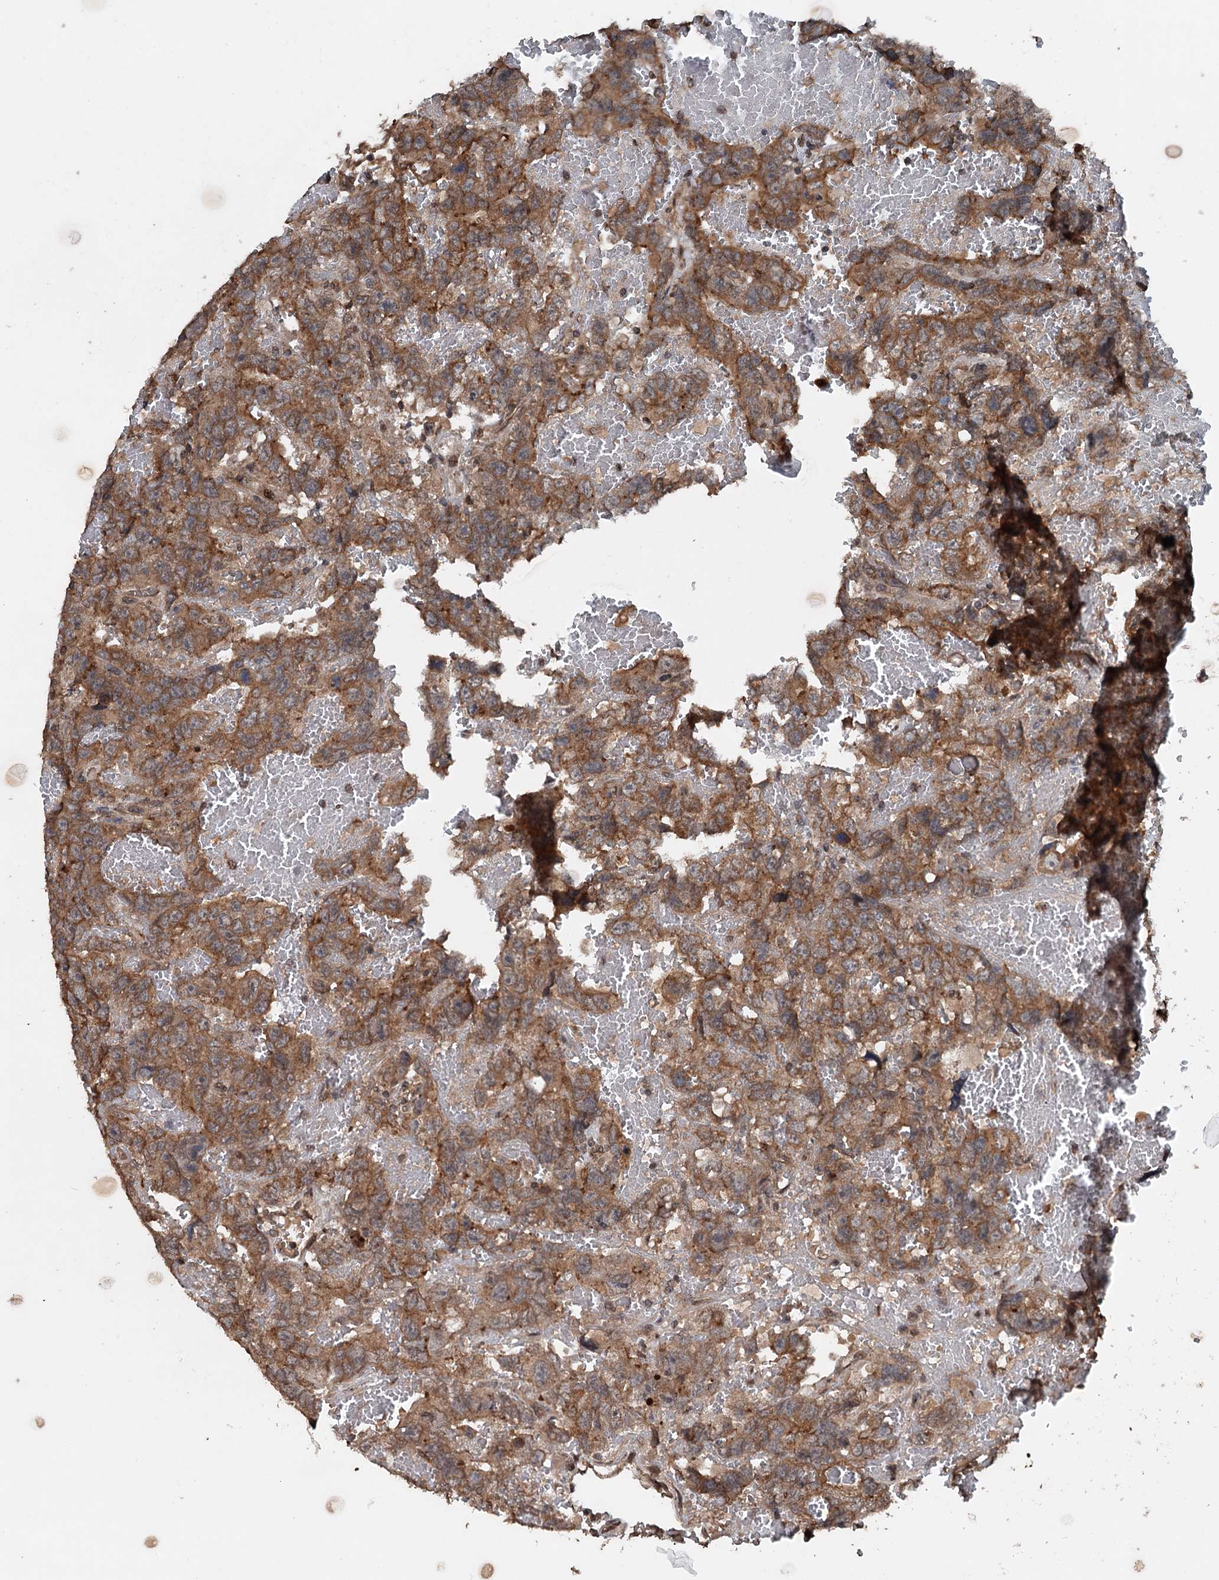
{"staining": {"intensity": "moderate", "quantity": ">75%", "location": "cytoplasmic/membranous"}, "tissue": "testis cancer", "cell_type": "Tumor cells", "image_type": "cancer", "snomed": [{"axis": "morphology", "description": "Carcinoma, Embryonal, NOS"}, {"axis": "topography", "description": "Testis"}], "caption": "The histopathology image exhibits staining of embryonal carcinoma (testis), revealing moderate cytoplasmic/membranous protein staining (brown color) within tumor cells. (brown staining indicates protein expression, while blue staining denotes nuclei).", "gene": "N4BP2L2", "patient": {"sex": "male", "age": 45}}